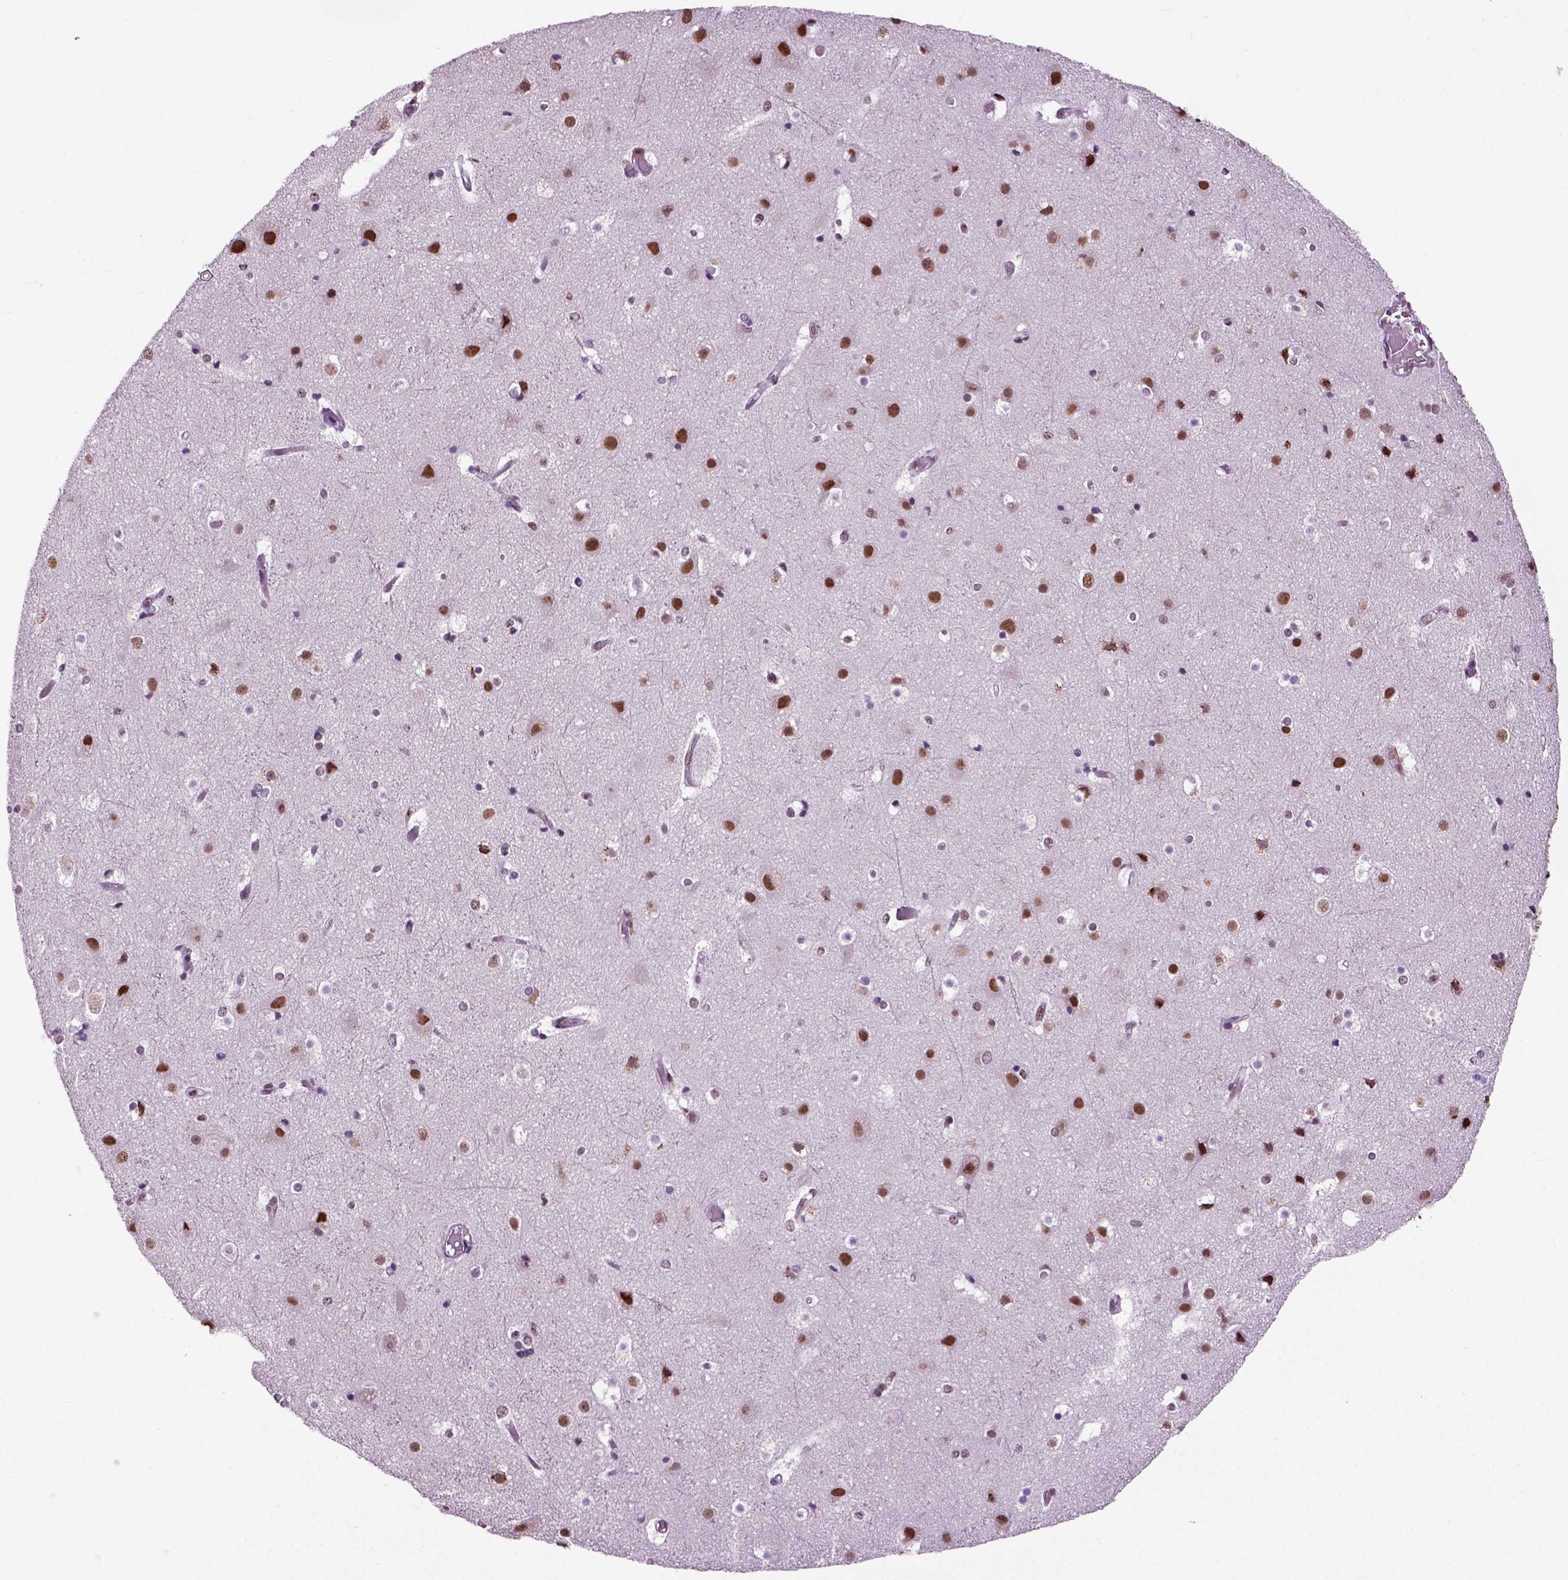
{"staining": {"intensity": "negative", "quantity": "none", "location": "none"}, "tissue": "cerebral cortex", "cell_type": "Endothelial cells", "image_type": "normal", "snomed": [{"axis": "morphology", "description": "Normal tissue, NOS"}, {"axis": "topography", "description": "Cerebral cortex"}], "caption": "Immunohistochemical staining of benign human cerebral cortex shows no significant expression in endothelial cells.", "gene": "RCOR3", "patient": {"sex": "female", "age": 52}}